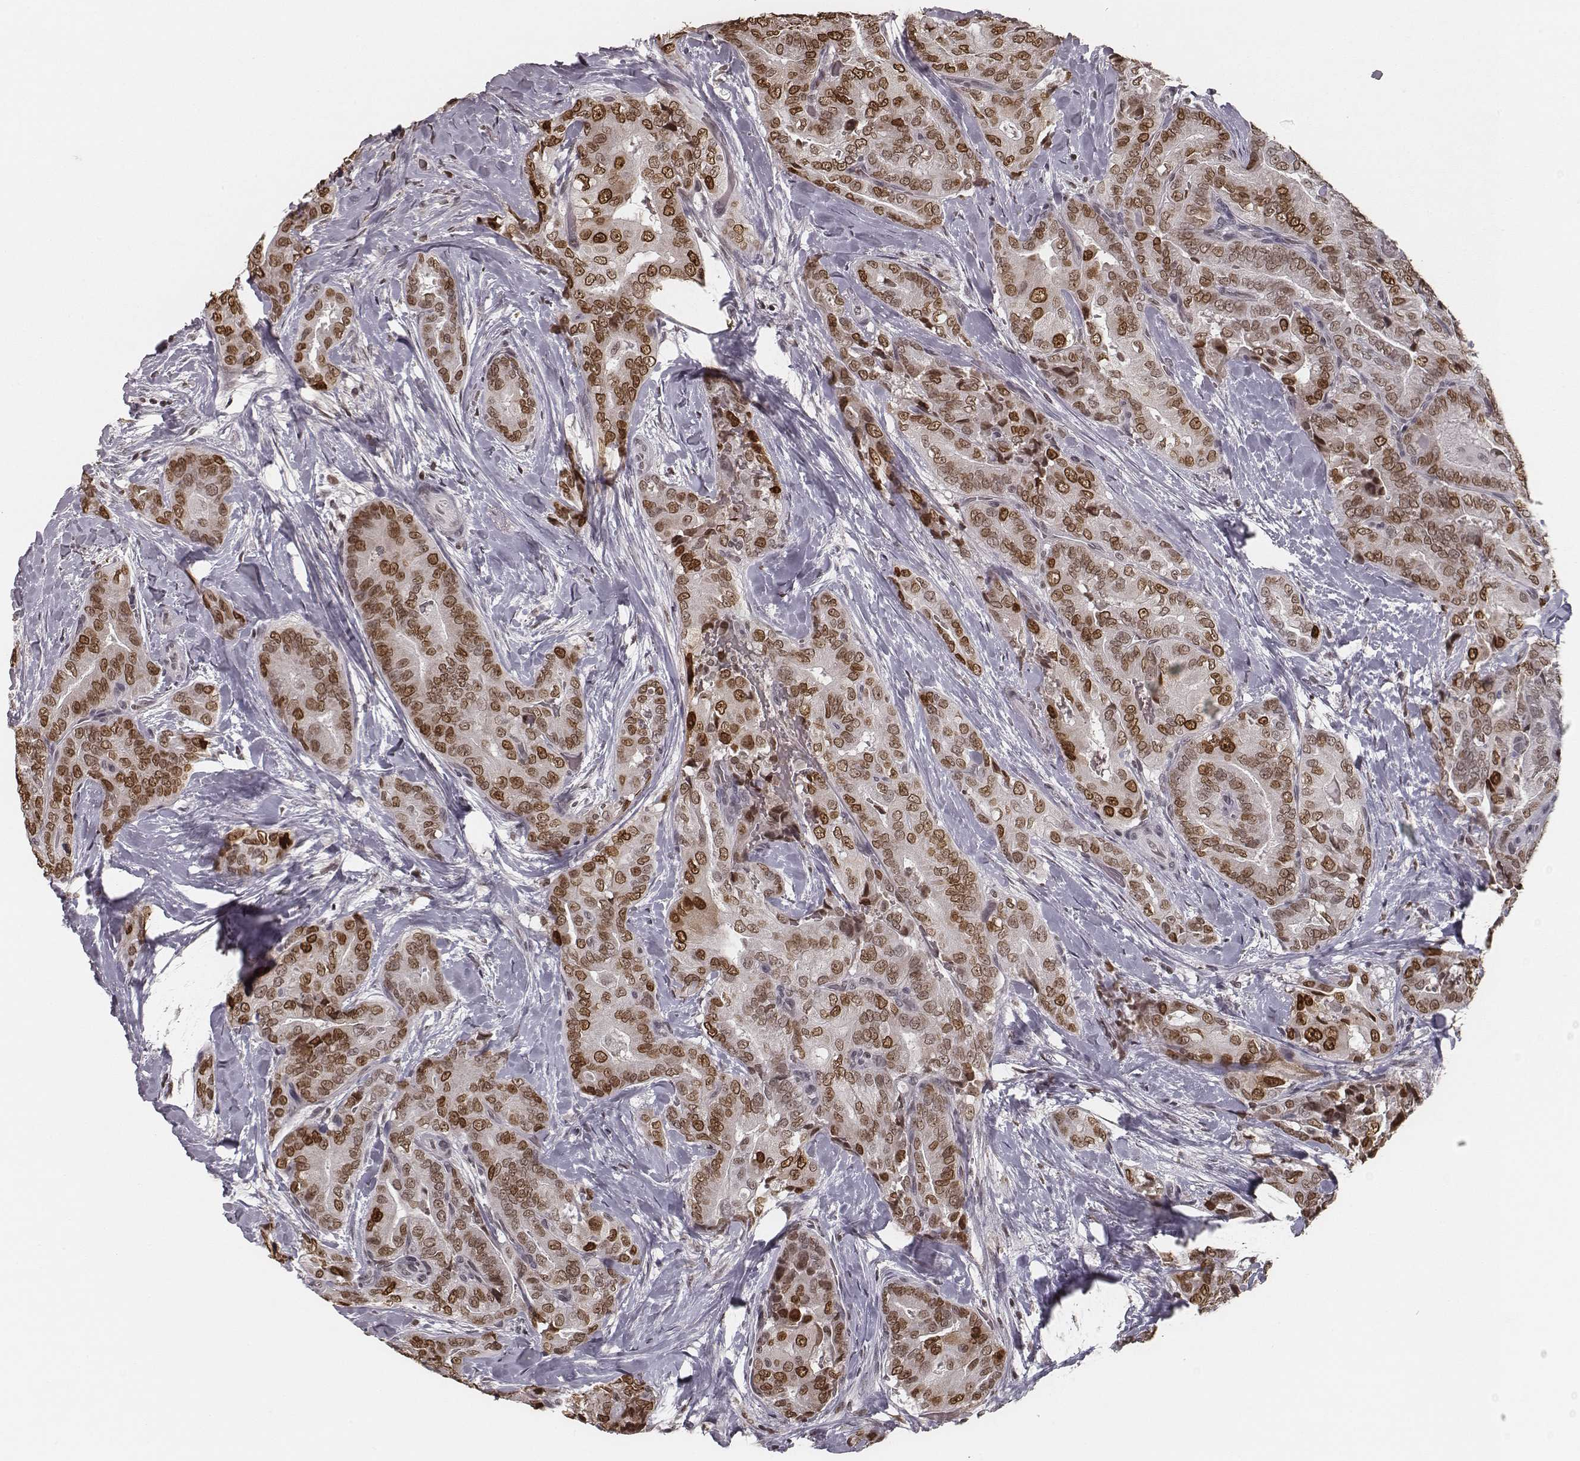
{"staining": {"intensity": "moderate", "quantity": ">75%", "location": "nuclear"}, "tissue": "thyroid cancer", "cell_type": "Tumor cells", "image_type": "cancer", "snomed": [{"axis": "morphology", "description": "Papillary adenocarcinoma, NOS"}, {"axis": "topography", "description": "Thyroid gland"}], "caption": "Thyroid cancer was stained to show a protein in brown. There is medium levels of moderate nuclear expression in about >75% of tumor cells.", "gene": "HMGA2", "patient": {"sex": "male", "age": 61}}